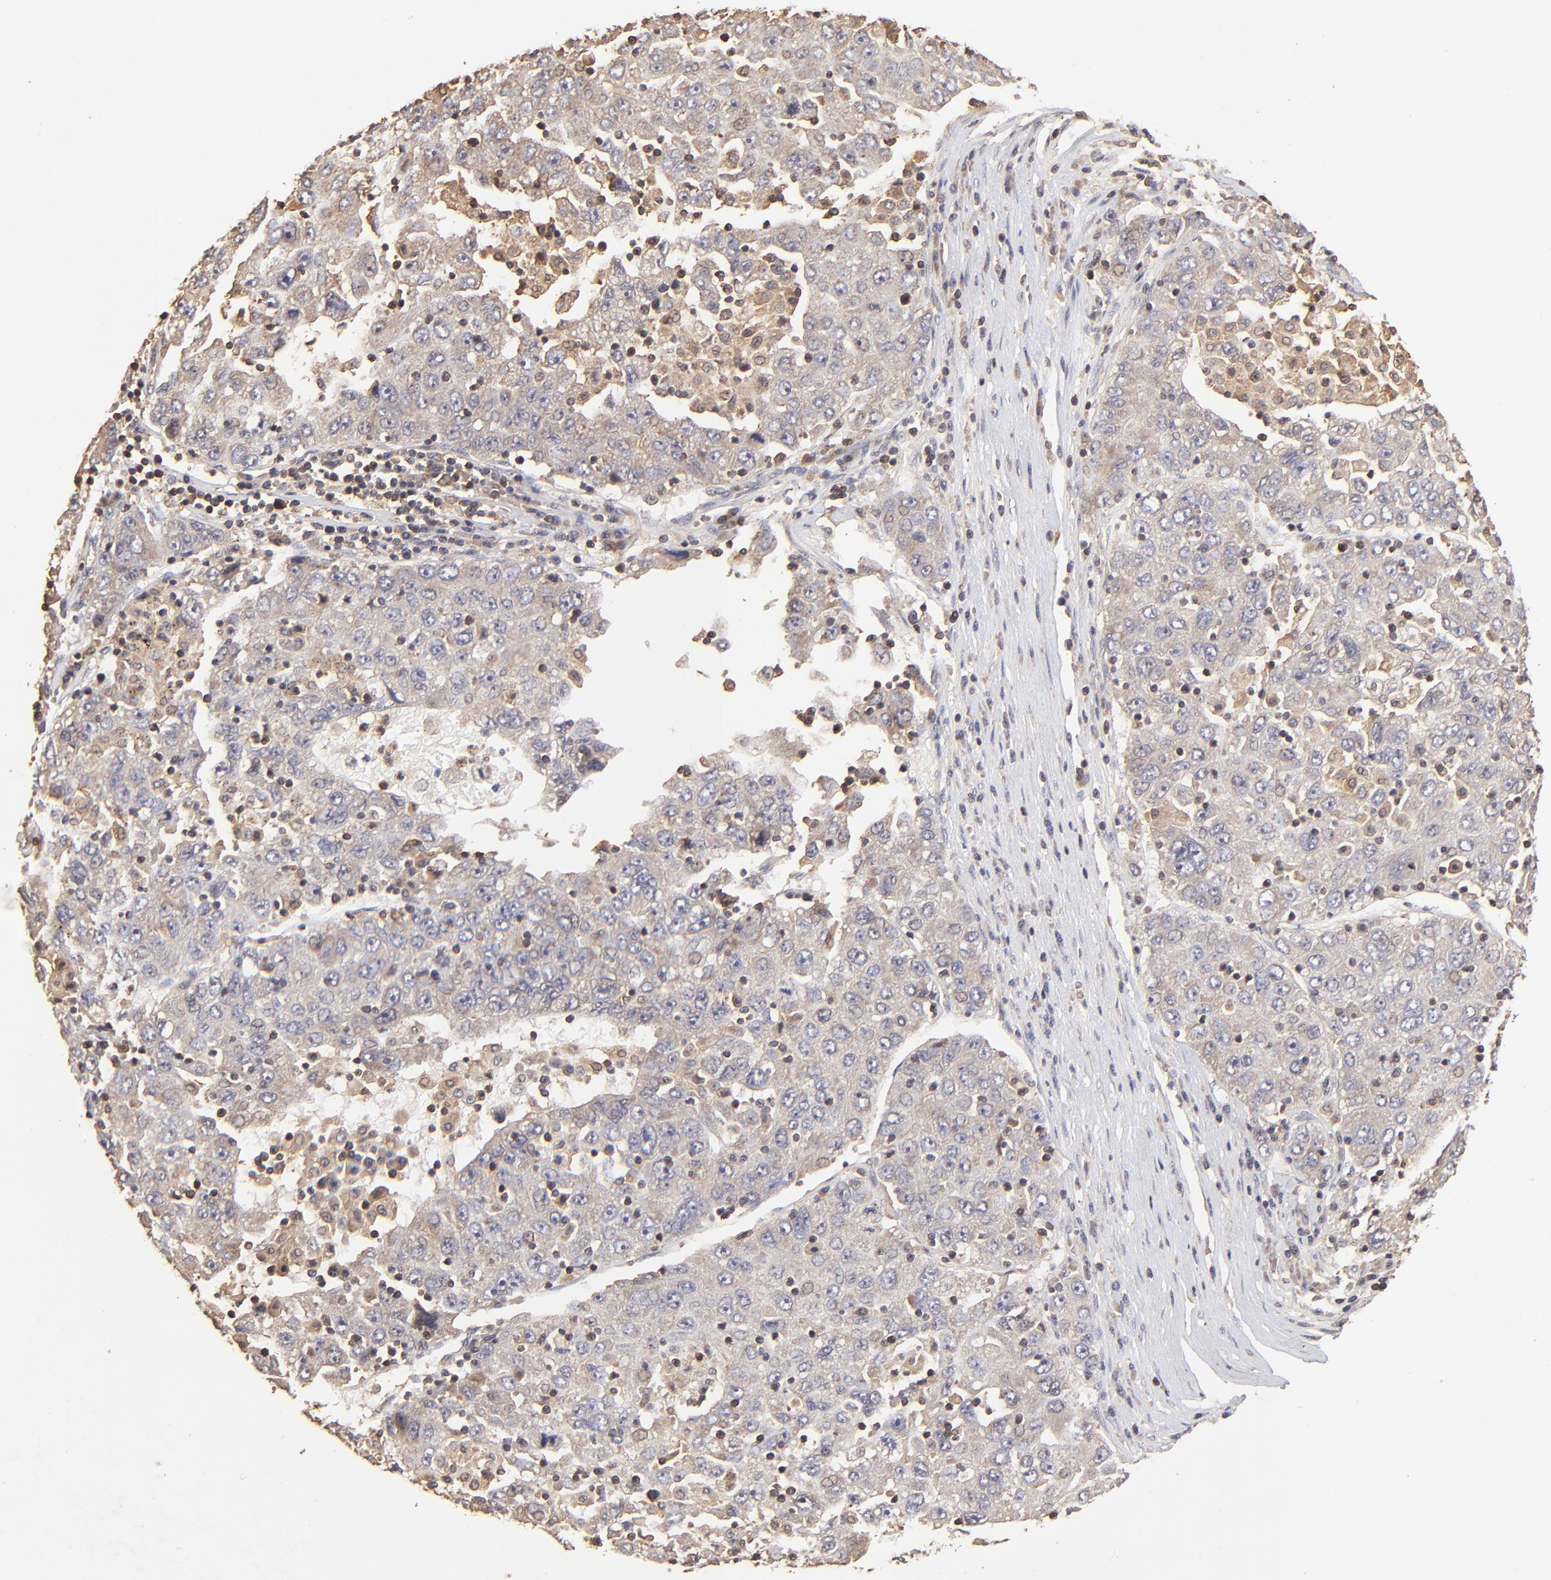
{"staining": {"intensity": "moderate", "quantity": ">75%", "location": "cytoplasmic/membranous"}, "tissue": "liver cancer", "cell_type": "Tumor cells", "image_type": "cancer", "snomed": [{"axis": "morphology", "description": "Carcinoma, Hepatocellular, NOS"}, {"axis": "topography", "description": "Liver"}], "caption": "Human hepatocellular carcinoma (liver) stained with a brown dye exhibits moderate cytoplasmic/membranous positive staining in approximately >75% of tumor cells.", "gene": "STON2", "patient": {"sex": "male", "age": 49}}